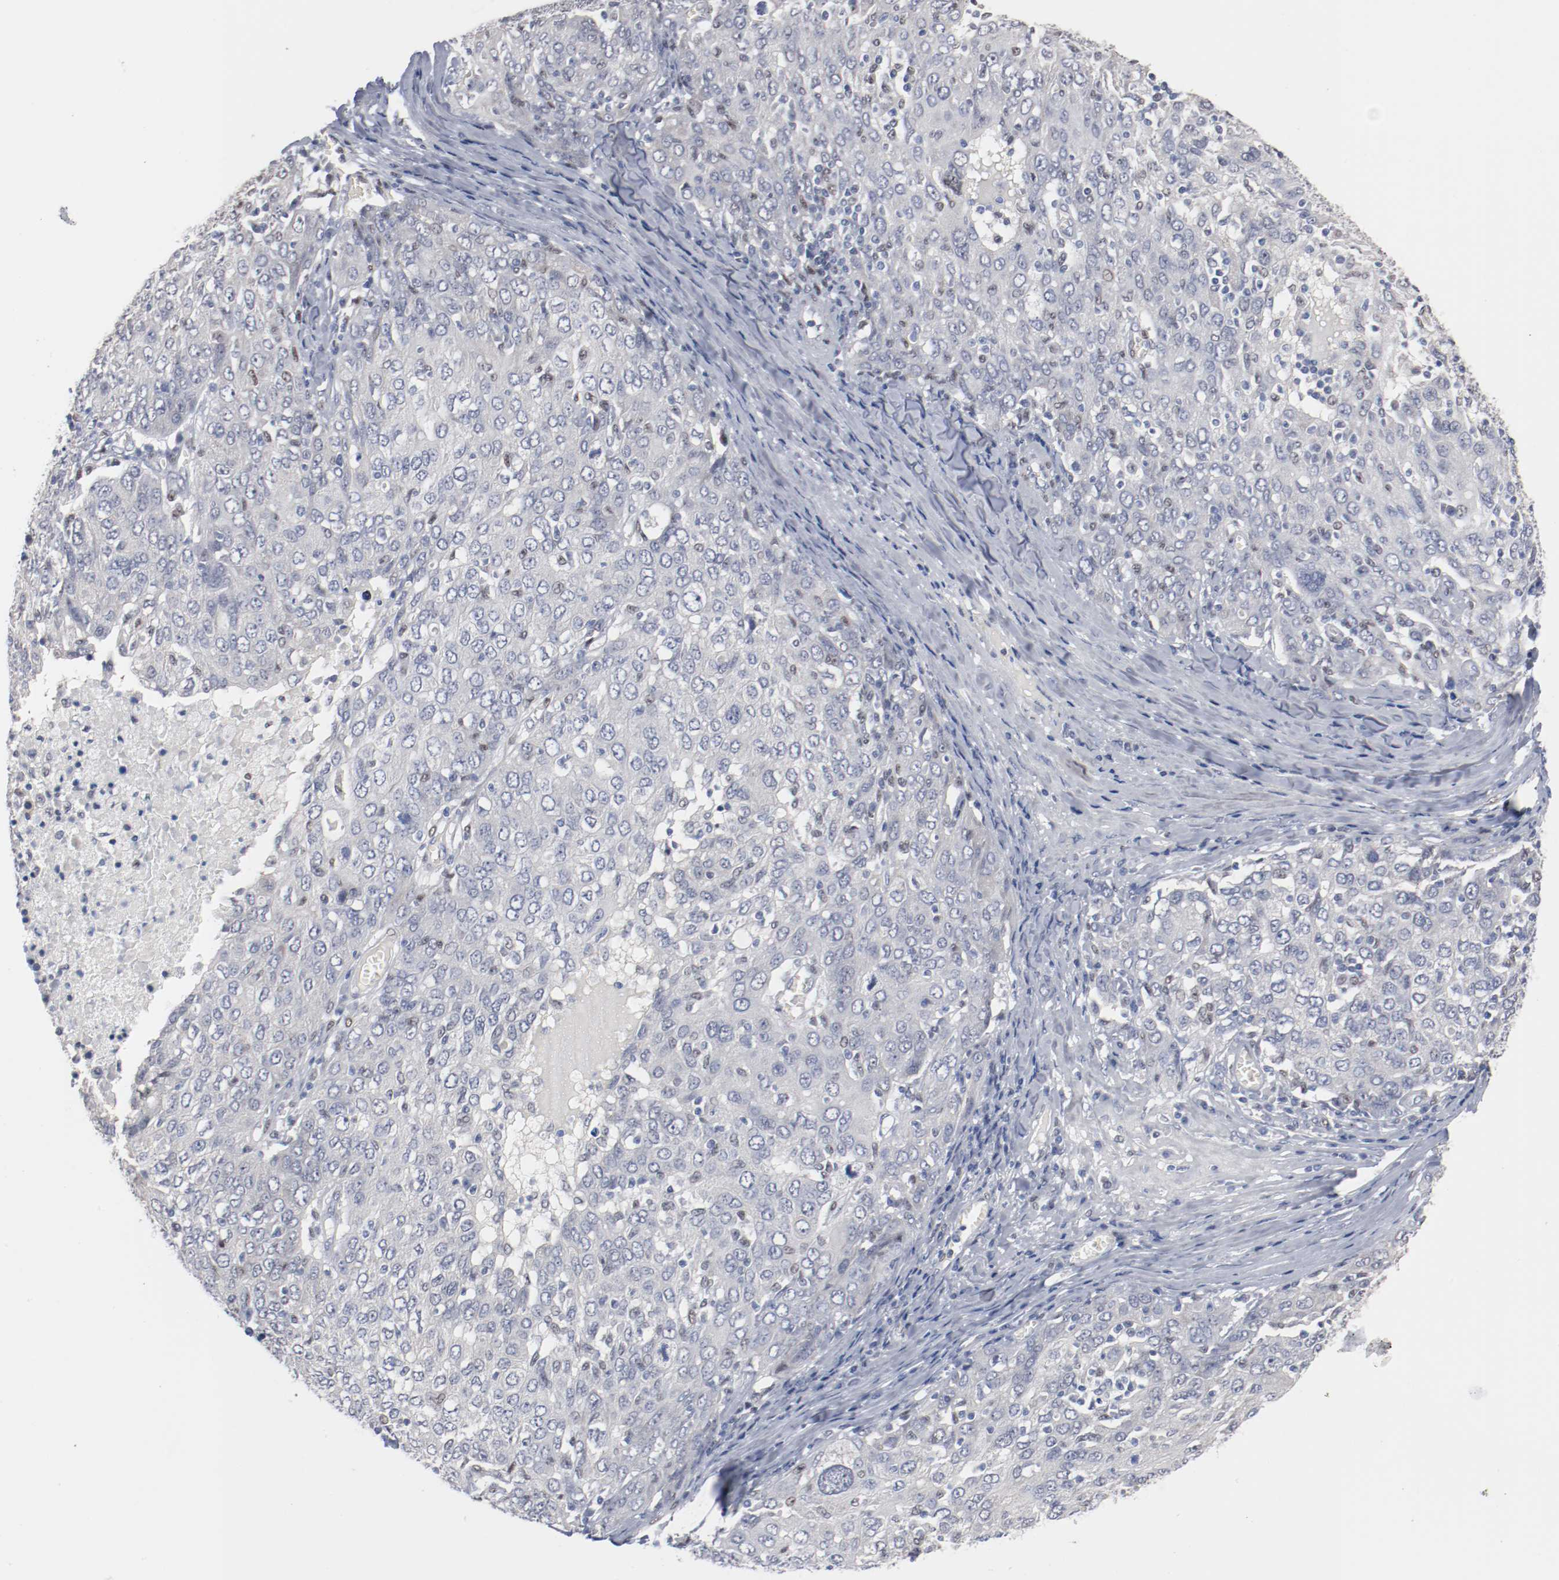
{"staining": {"intensity": "negative", "quantity": "none", "location": "none"}, "tissue": "ovarian cancer", "cell_type": "Tumor cells", "image_type": "cancer", "snomed": [{"axis": "morphology", "description": "Carcinoma, endometroid"}, {"axis": "topography", "description": "Ovary"}], "caption": "Immunohistochemistry (IHC) micrograph of human ovarian endometroid carcinoma stained for a protein (brown), which reveals no expression in tumor cells.", "gene": "ZEB2", "patient": {"sex": "female", "age": 50}}